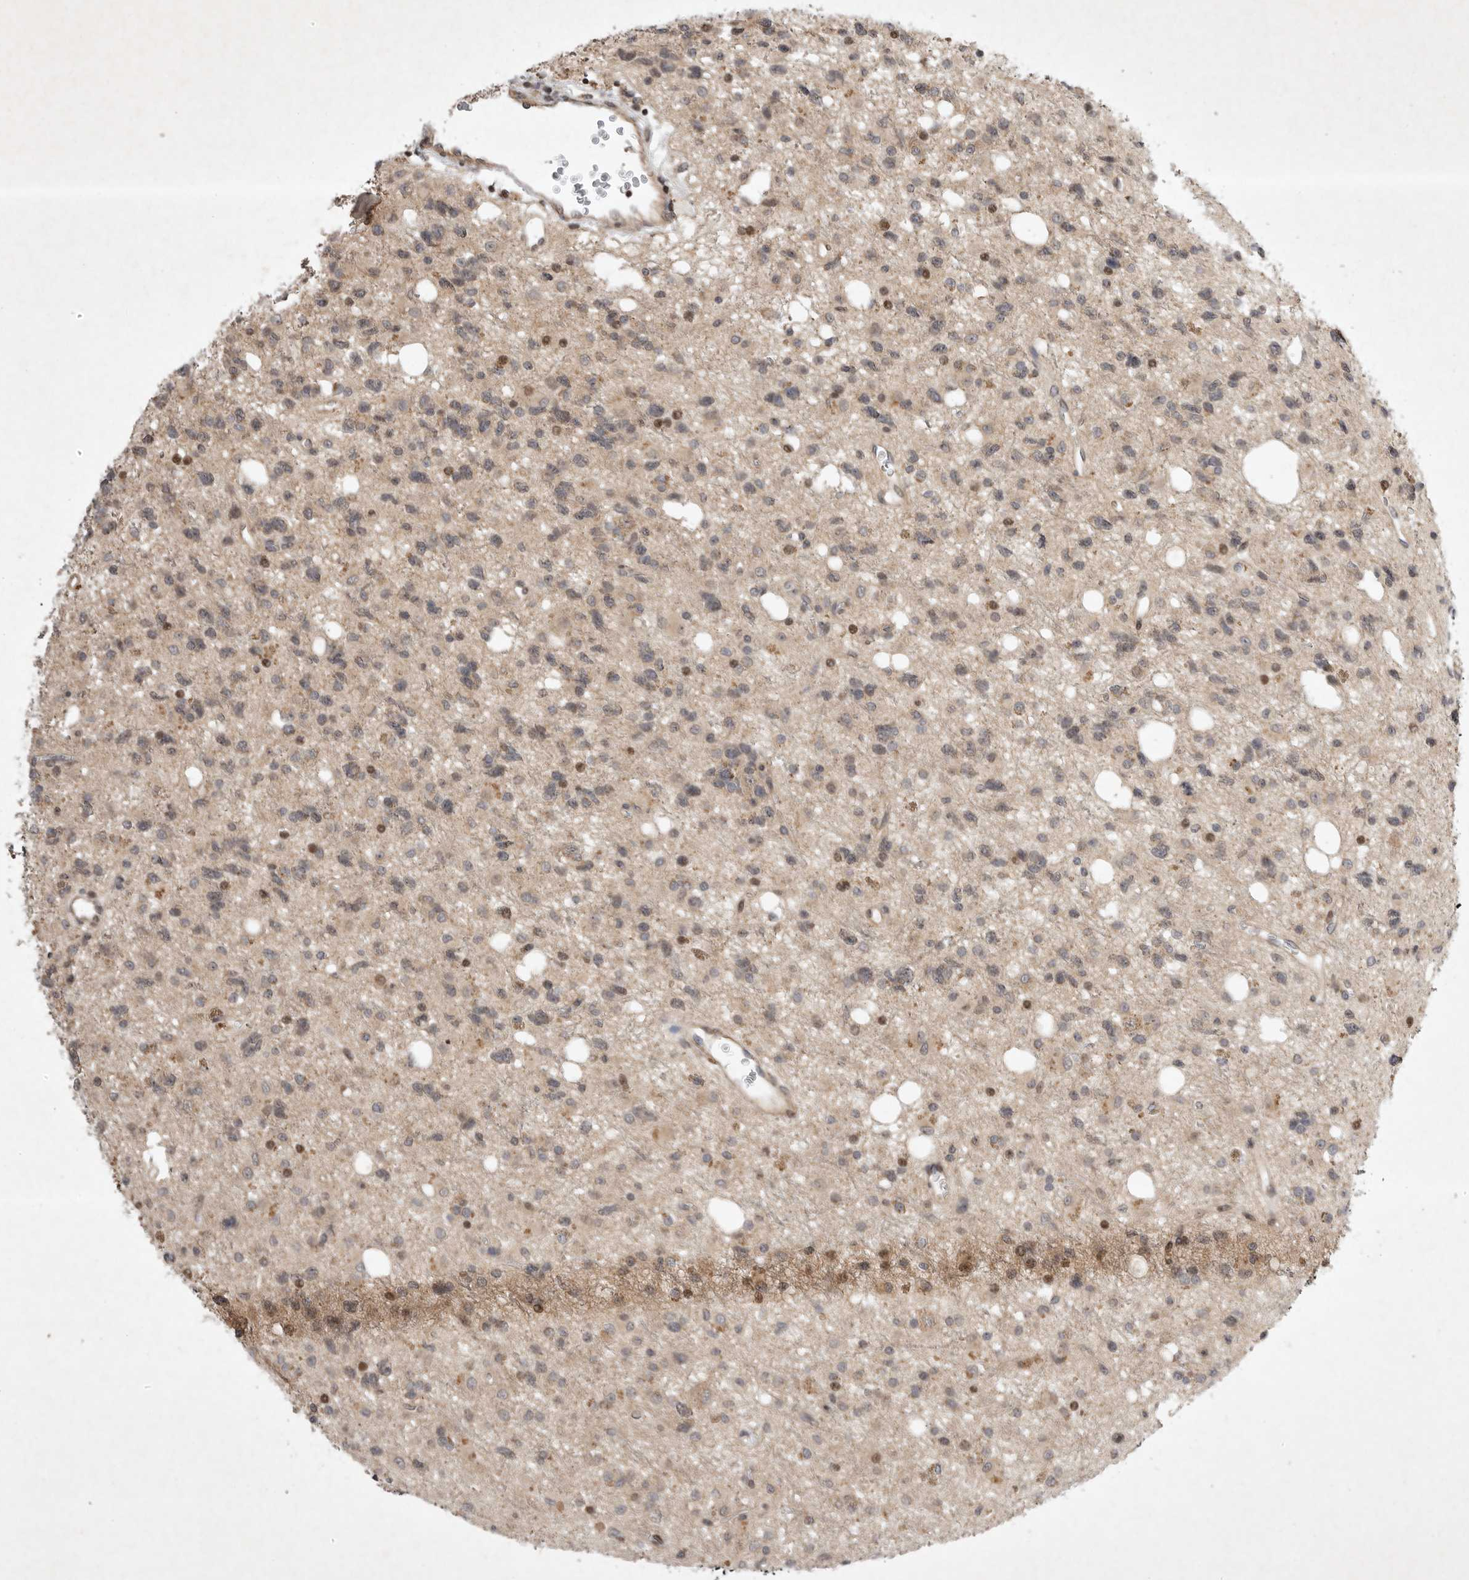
{"staining": {"intensity": "moderate", "quantity": "<25%", "location": "nuclear"}, "tissue": "glioma", "cell_type": "Tumor cells", "image_type": "cancer", "snomed": [{"axis": "morphology", "description": "Glioma, malignant, High grade"}, {"axis": "topography", "description": "Brain"}], "caption": "Immunohistochemical staining of human glioma shows low levels of moderate nuclear protein positivity in about <25% of tumor cells. Nuclei are stained in blue.", "gene": "EIF2AK1", "patient": {"sex": "female", "age": 62}}